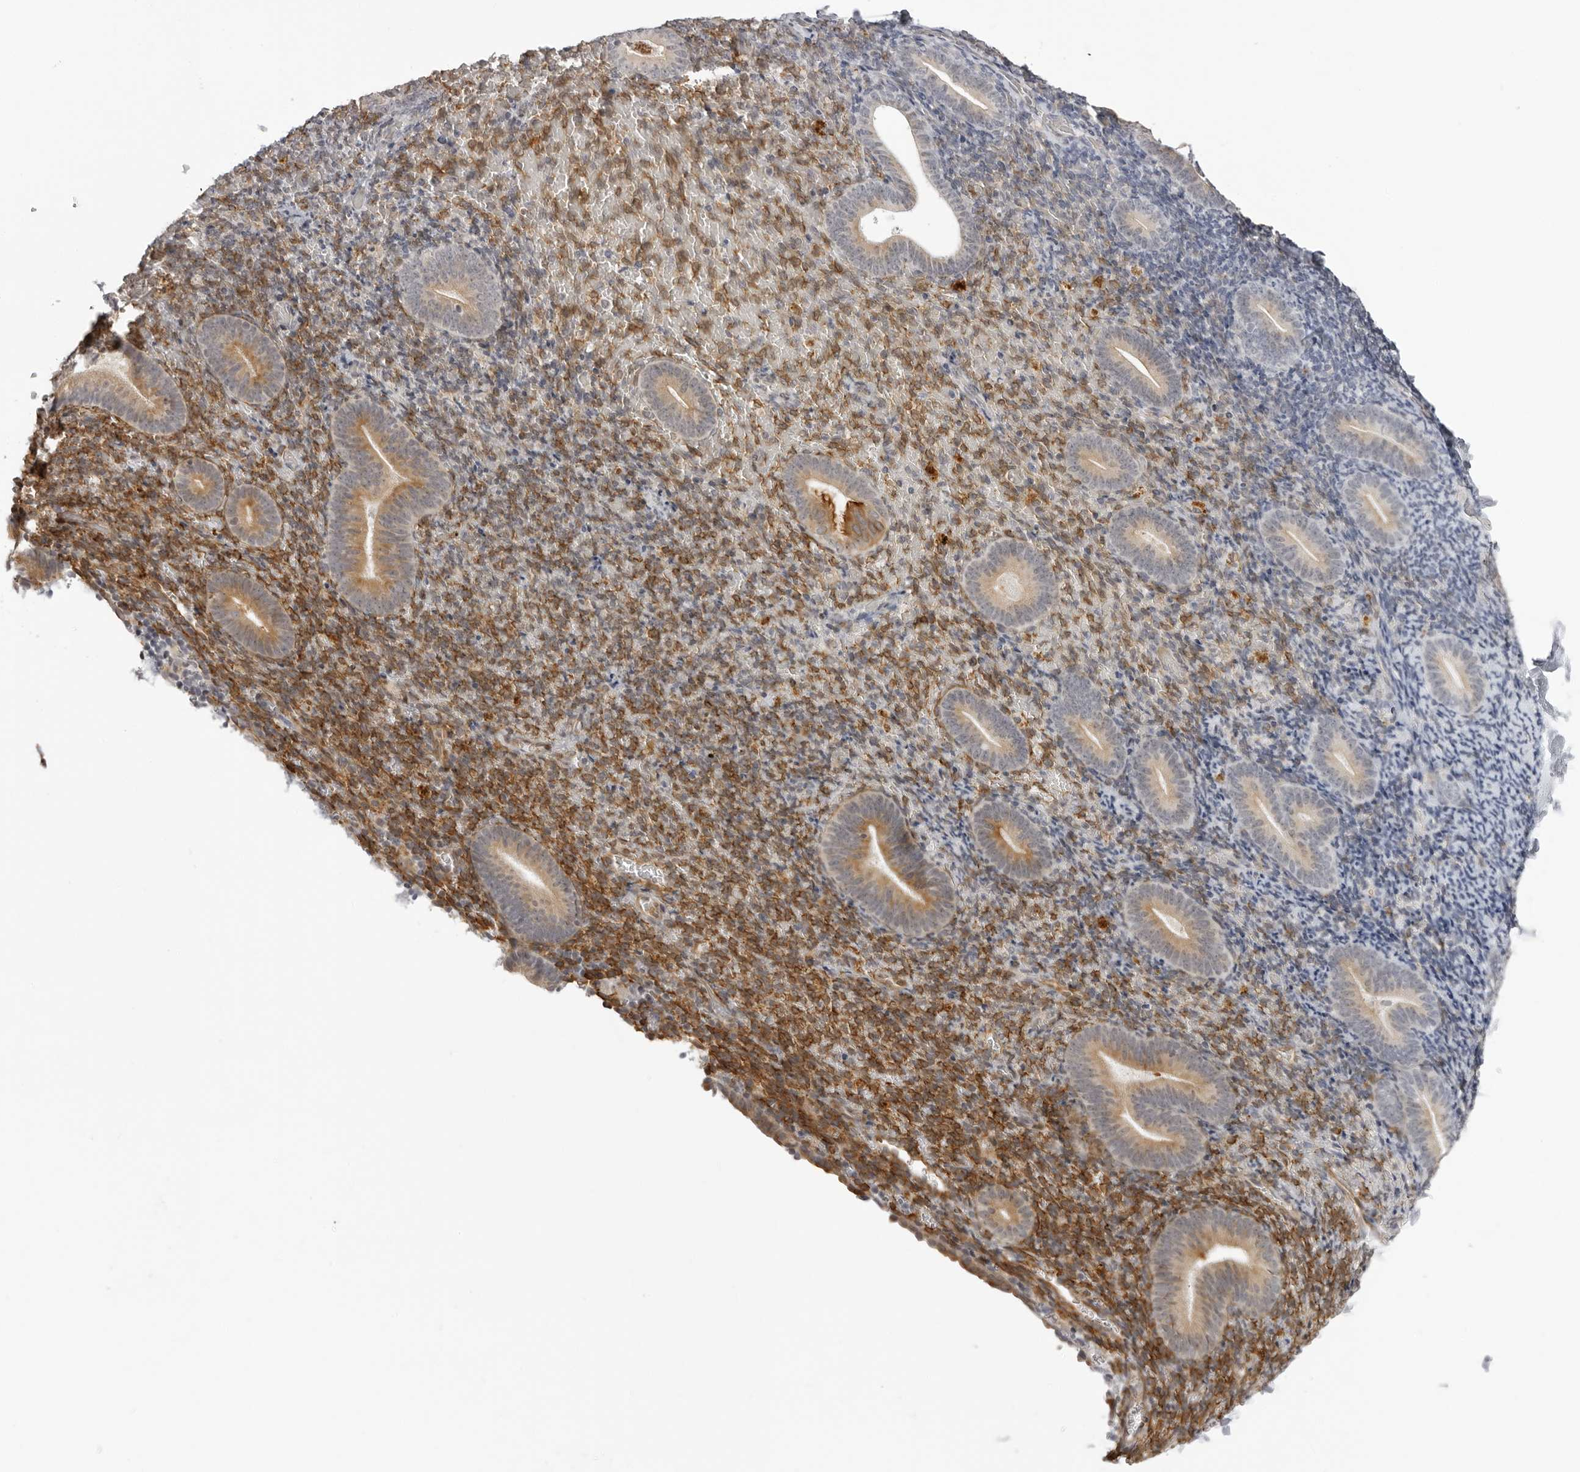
{"staining": {"intensity": "moderate", "quantity": "25%-75%", "location": "cytoplasmic/membranous"}, "tissue": "endometrium", "cell_type": "Cells in endometrial stroma", "image_type": "normal", "snomed": [{"axis": "morphology", "description": "Normal tissue, NOS"}, {"axis": "topography", "description": "Endometrium"}], "caption": "Brown immunohistochemical staining in unremarkable human endometrium exhibits moderate cytoplasmic/membranous expression in about 25%-75% of cells in endometrial stroma.", "gene": "SUGCT", "patient": {"sex": "female", "age": 51}}